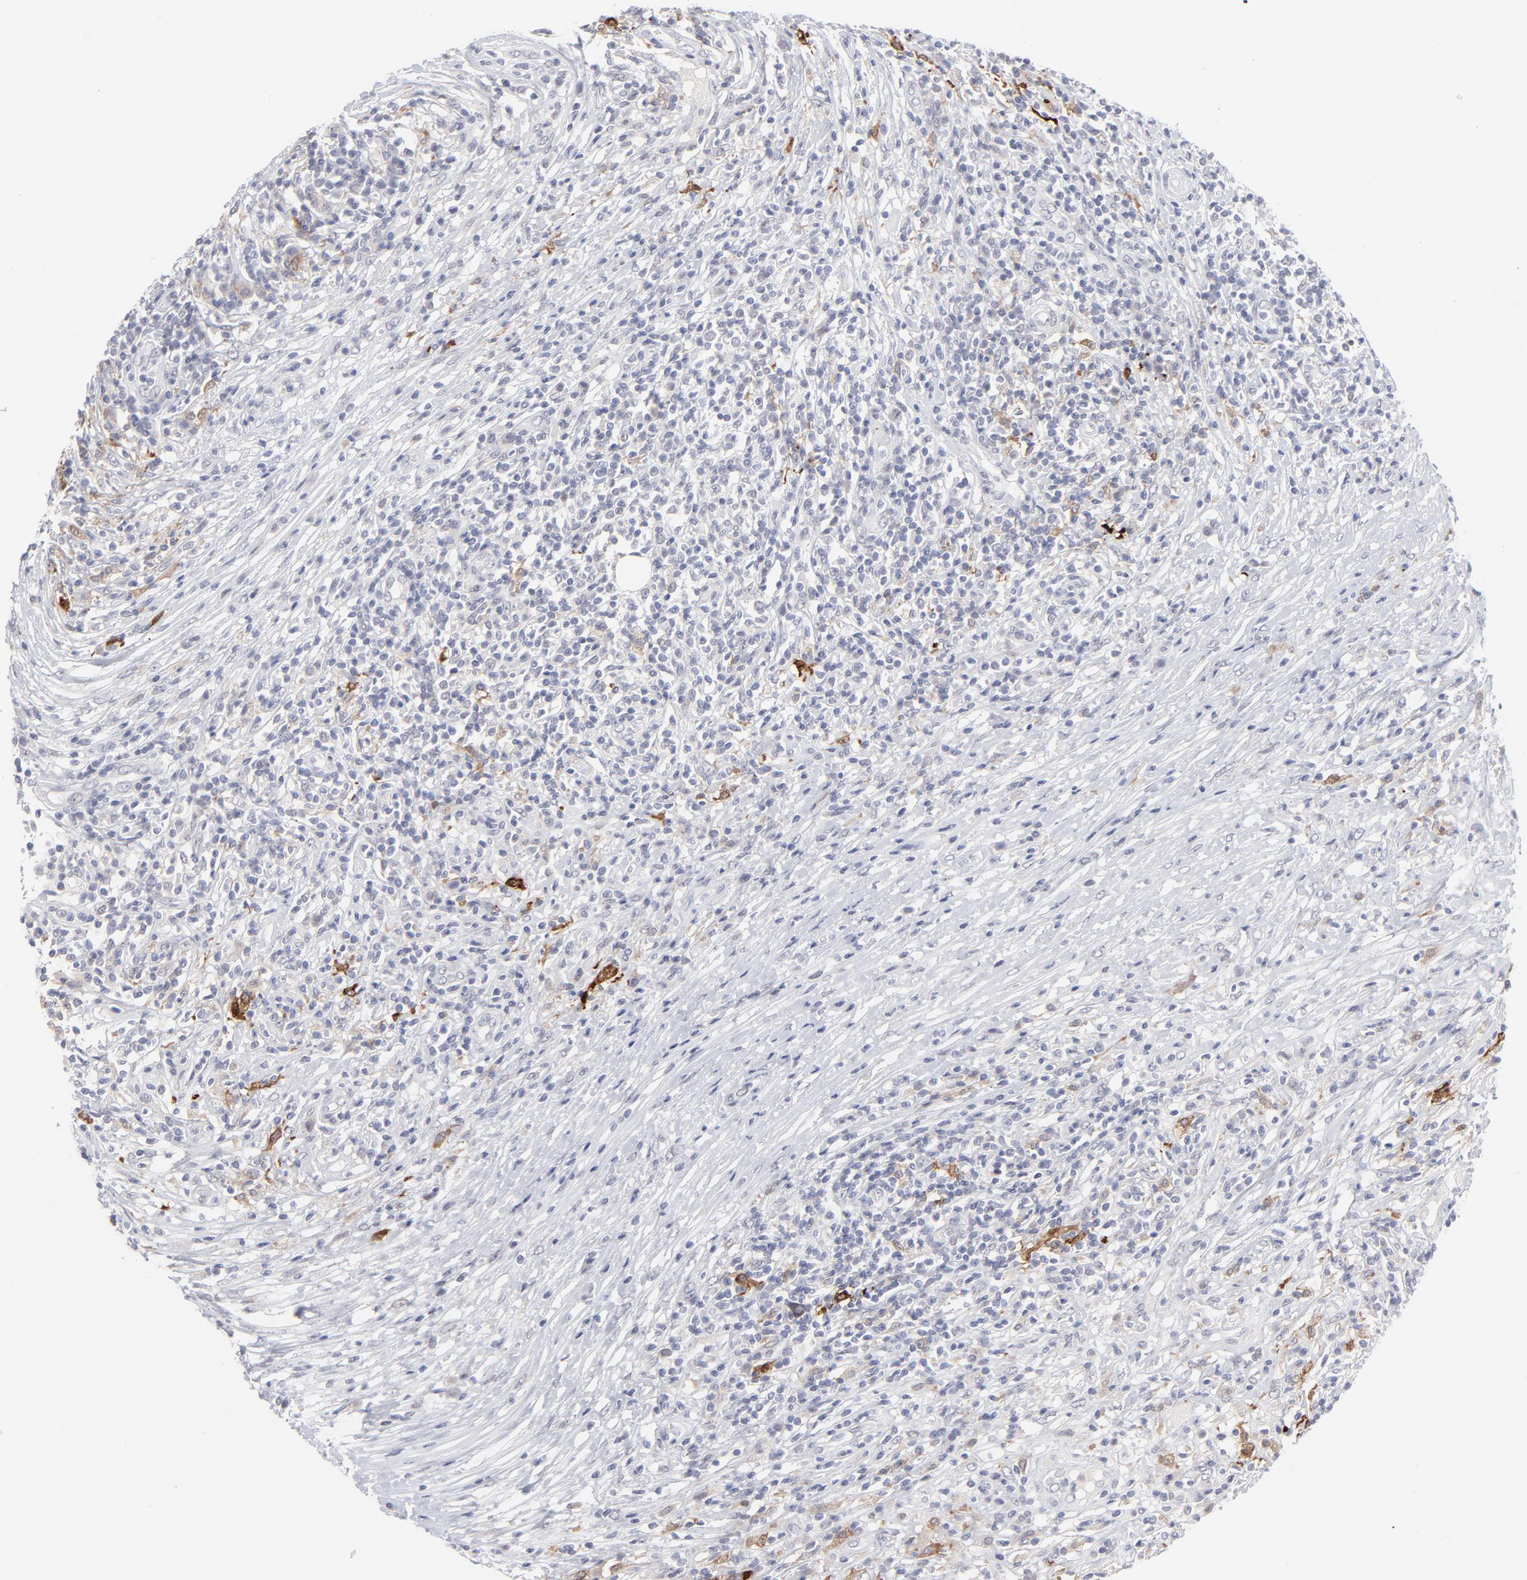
{"staining": {"intensity": "moderate", "quantity": "<25%", "location": "cytoplasmic/membranous"}, "tissue": "lymphoma", "cell_type": "Tumor cells", "image_type": "cancer", "snomed": [{"axis": "morphology", "description": "Malignant lymphoma, non-Hodgkin's type, High grade"}, {"axis": "topography", "description": "Lymph node"}], "caption": "This is an image of immunohistochemistry staining of malignant lymphoma, non-Hodgkin's type (high-grade), which shows moderate expression in the cytoplasmic/membranous of tumor cells.", "gene": "CCR2", "patient": {"sex": "female", "age": 84}}